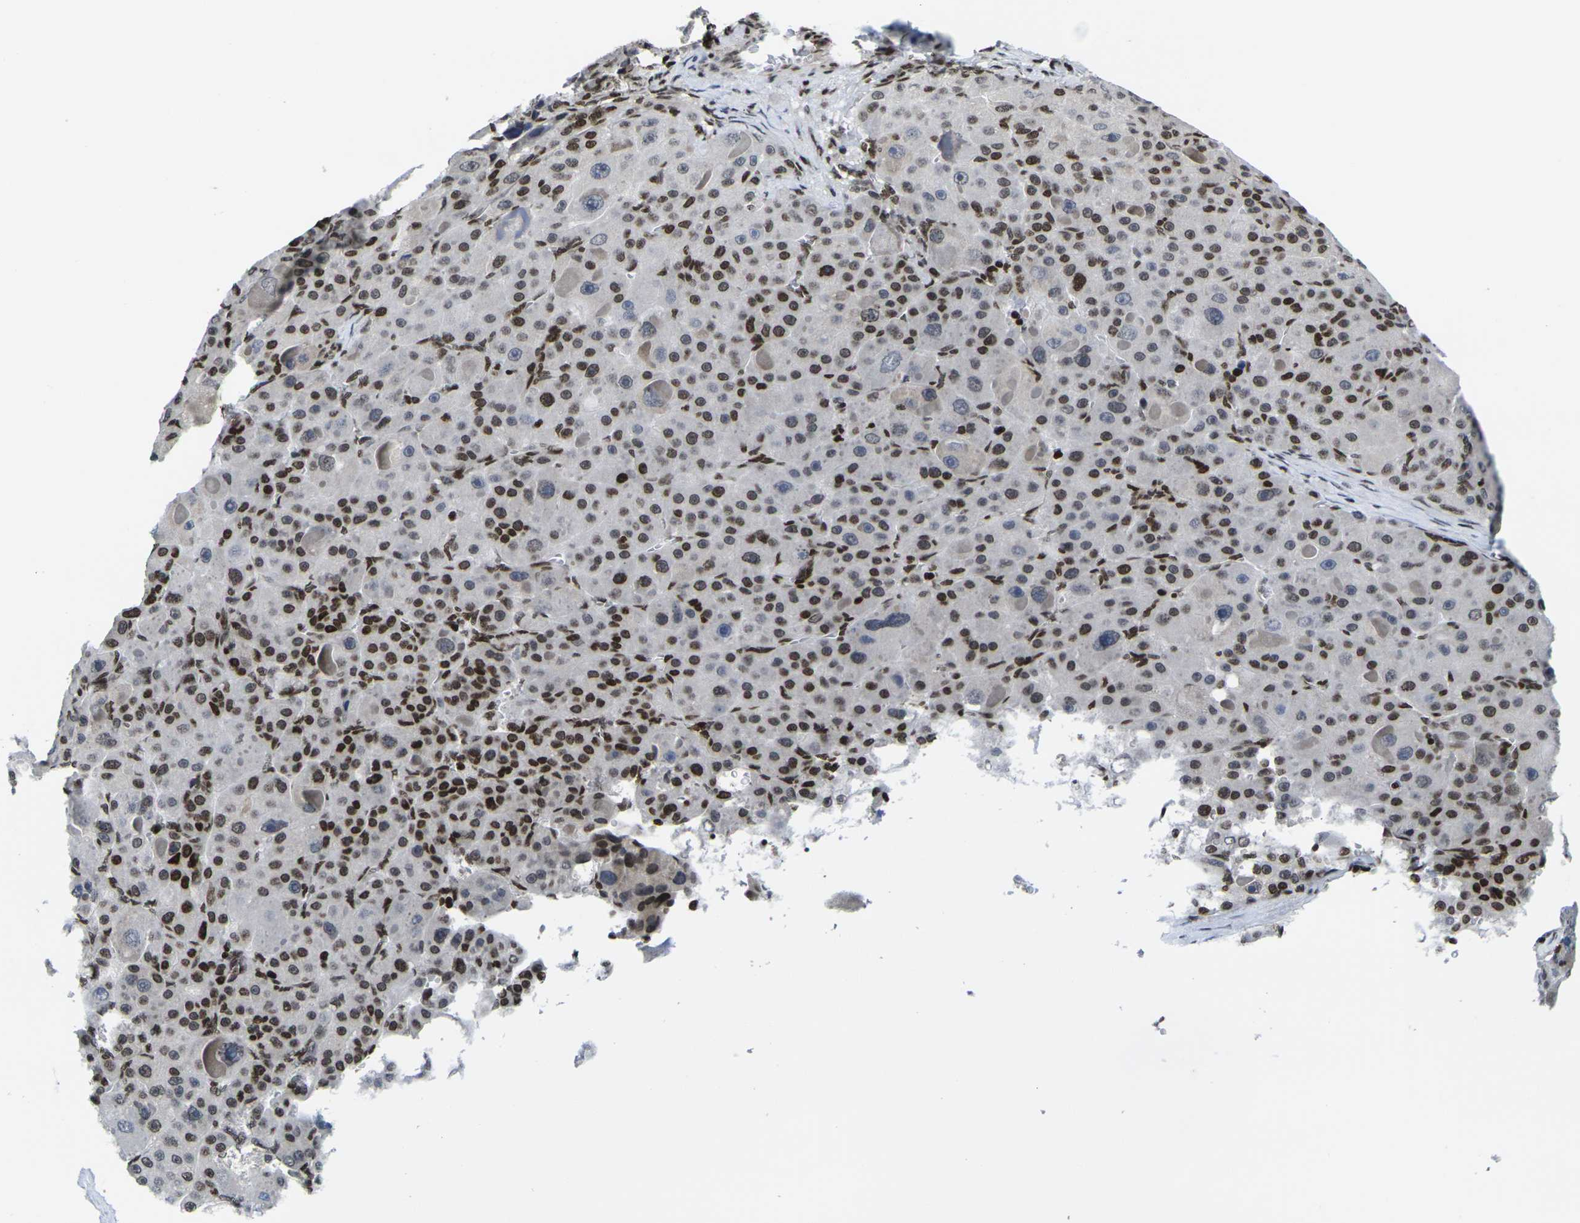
{"staining": {"intensity": "moderate", "quantity": "25%-75%", "location": "nuclear"}, "tissue": "liver cancer", "cell_type": "Tumor cells", "image_type": "cancer", "snomed": [{"axis": "morphology", "description": "Carcinoma, Hepatocellular, NOS"}, {"axis": "topography", "description": "Liver"}], "caption": "An immunohistochemistry photomicrograph of neoplastic tissue is shown. Protein staining in brown shows moderate nuclear positivity in hepatocellular carcinoma (liver) within tumor cells. The protein of interest is stained brown, and the nuclei are stained in blue (DAB IHC with brightfield microscopy, high magnification).", "gene": "H1-10", "patient": {"sex": "male", "age": 76}}